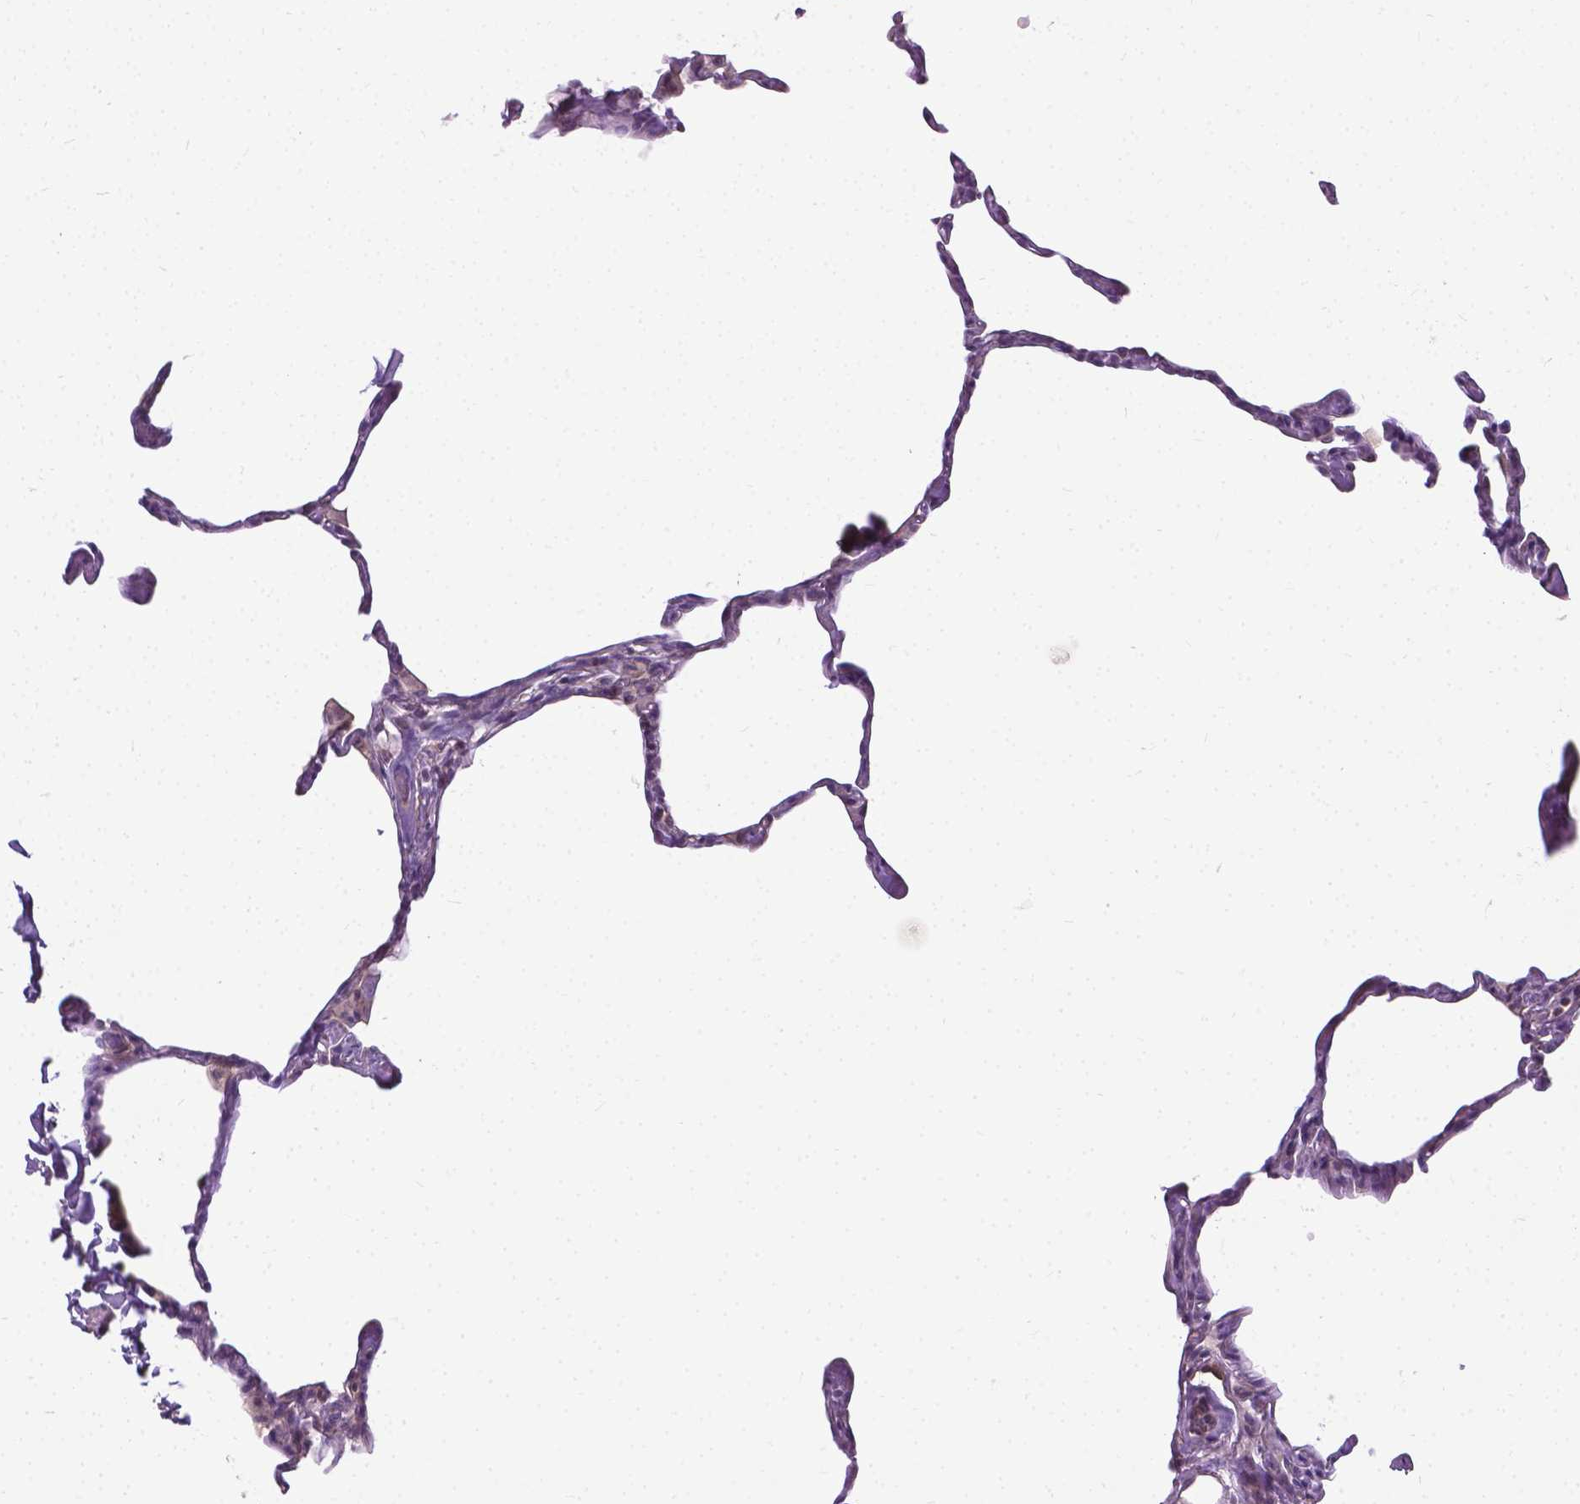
{"staining": {"intensity": "negative", "quantity": "none", "location": "none"}, "tissue": "lung", "cell_type": "Alveolar cells", "image_type": "normal", "snomed": [{"axis": "morphology", "description": "Normal tissue, NOS"}, {"axis": "topography", "description": "Lung"}], "caption": "Protein analysis of unremarkable lung shows no significant staining in alveolar cells.", "gene": "JAK3", "patient": {"sex": "male", "age": 65}}